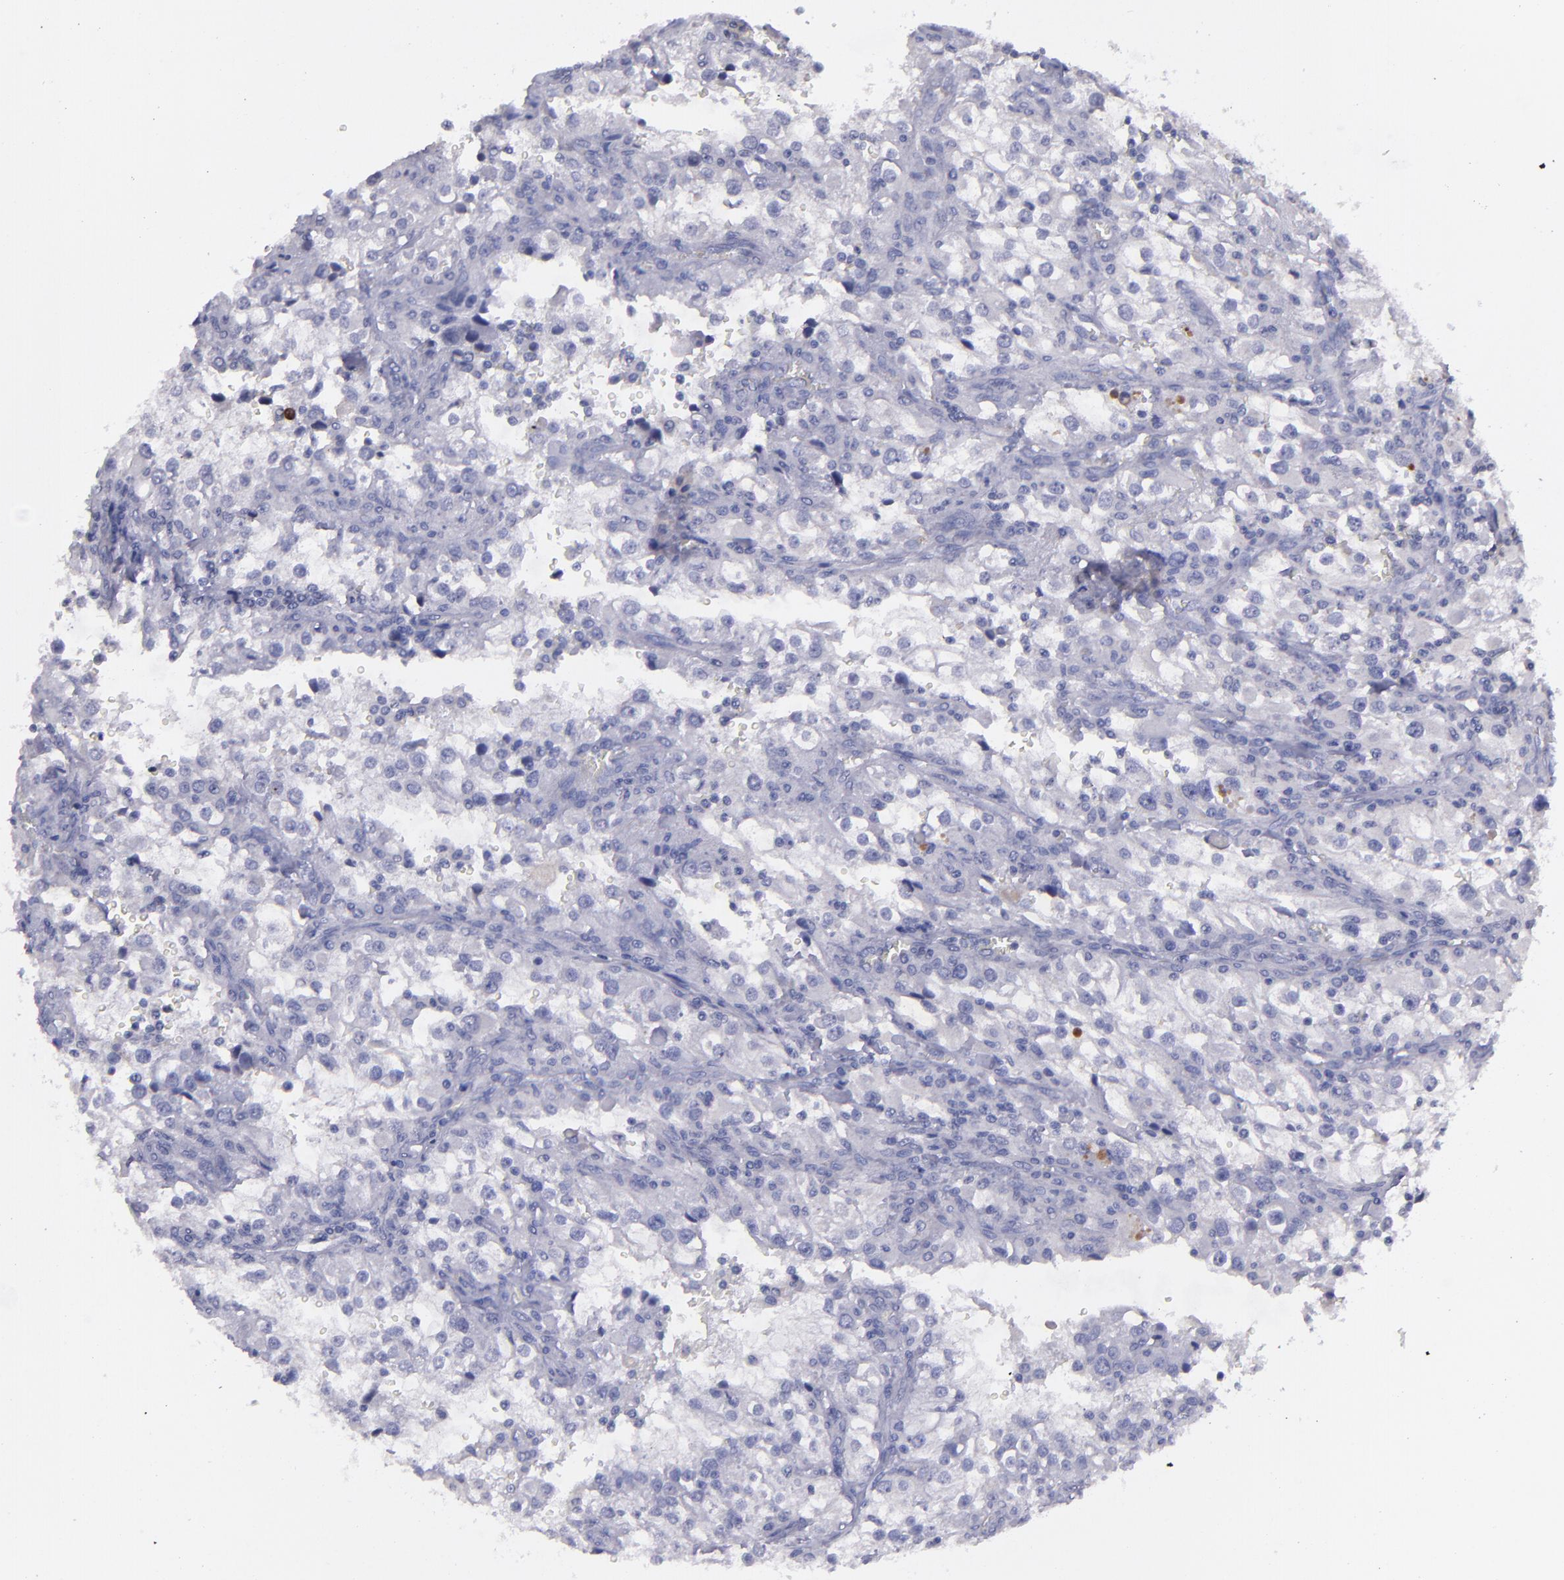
{"staining": {"intensity": "negative", "quantity": "none", "location": "none"}, "tissue": "renal cancer", "cell_type": "Tumor cells", "image_type": "cancer", "snomed": [{"axis": "morphology", "description": "Adenocarcinoma, NOS"}, {"axis": "topography", "description": "Kidney"}], "caption": "IHC of human renal adenocarcinoma shows no staining in tumor cells.", "gene": "MASP1", "patient": {"sex": "female", "age": 52}}